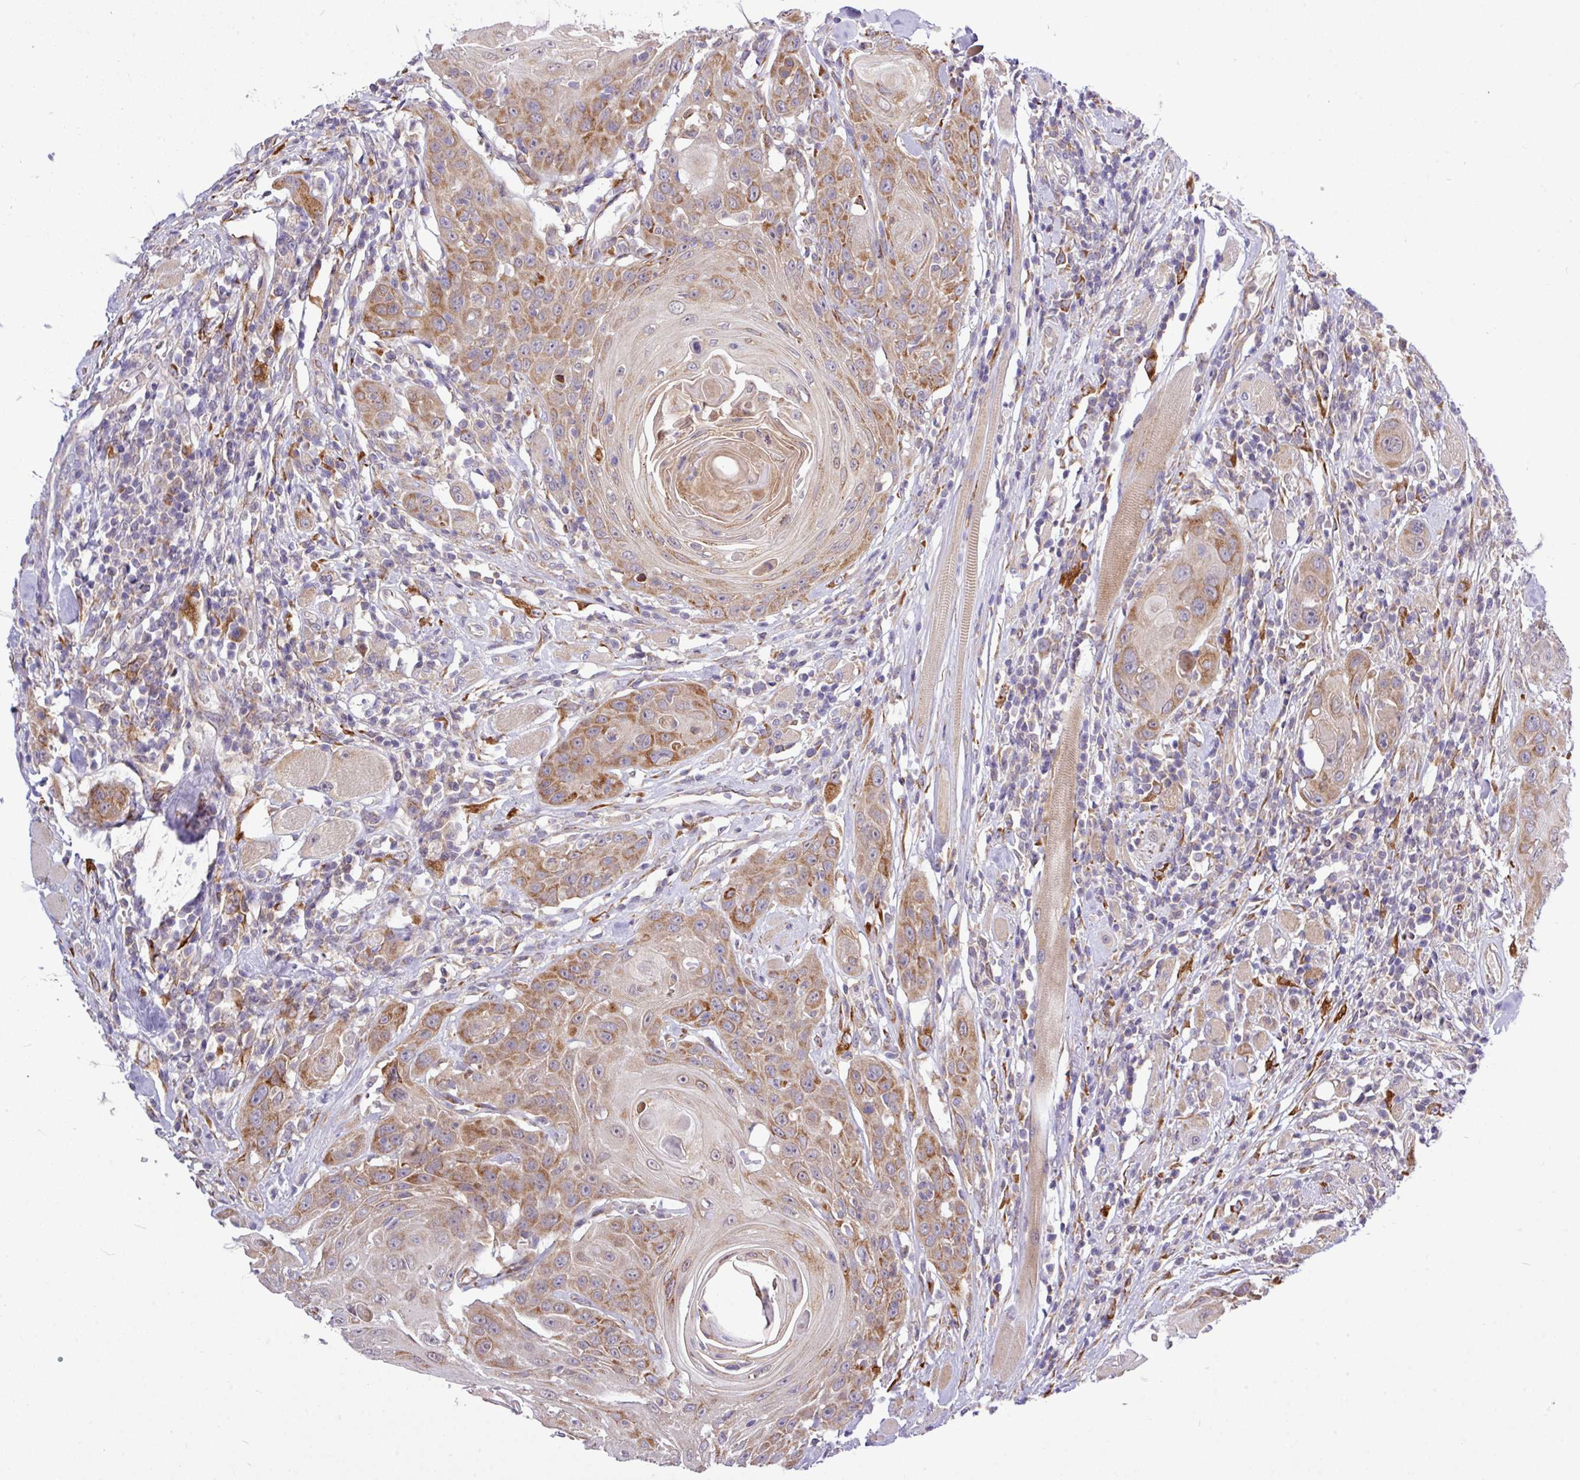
{"staining": {"intensity": "moderate", "quantity": ">75%", "location": "cytoplasmic/membranous"}, "tissue": "head and neck cancer", "cell_type": "Tumor cells", "image_type": "cancer", "snomed": [{"axis": "morphology", "description": "Squamous cell carcinoma, NOS"}, {"axis": "topography", "description": "Head-Neck"}], "caption": "A brown stain highlights moderate cytoplasmic/membranous staining of a protein in human head and neck cancer (squamous cell carcinoma) tumor cells.", "gene": "TM2D2", "patient": {"sex": "female", "age": 59}}